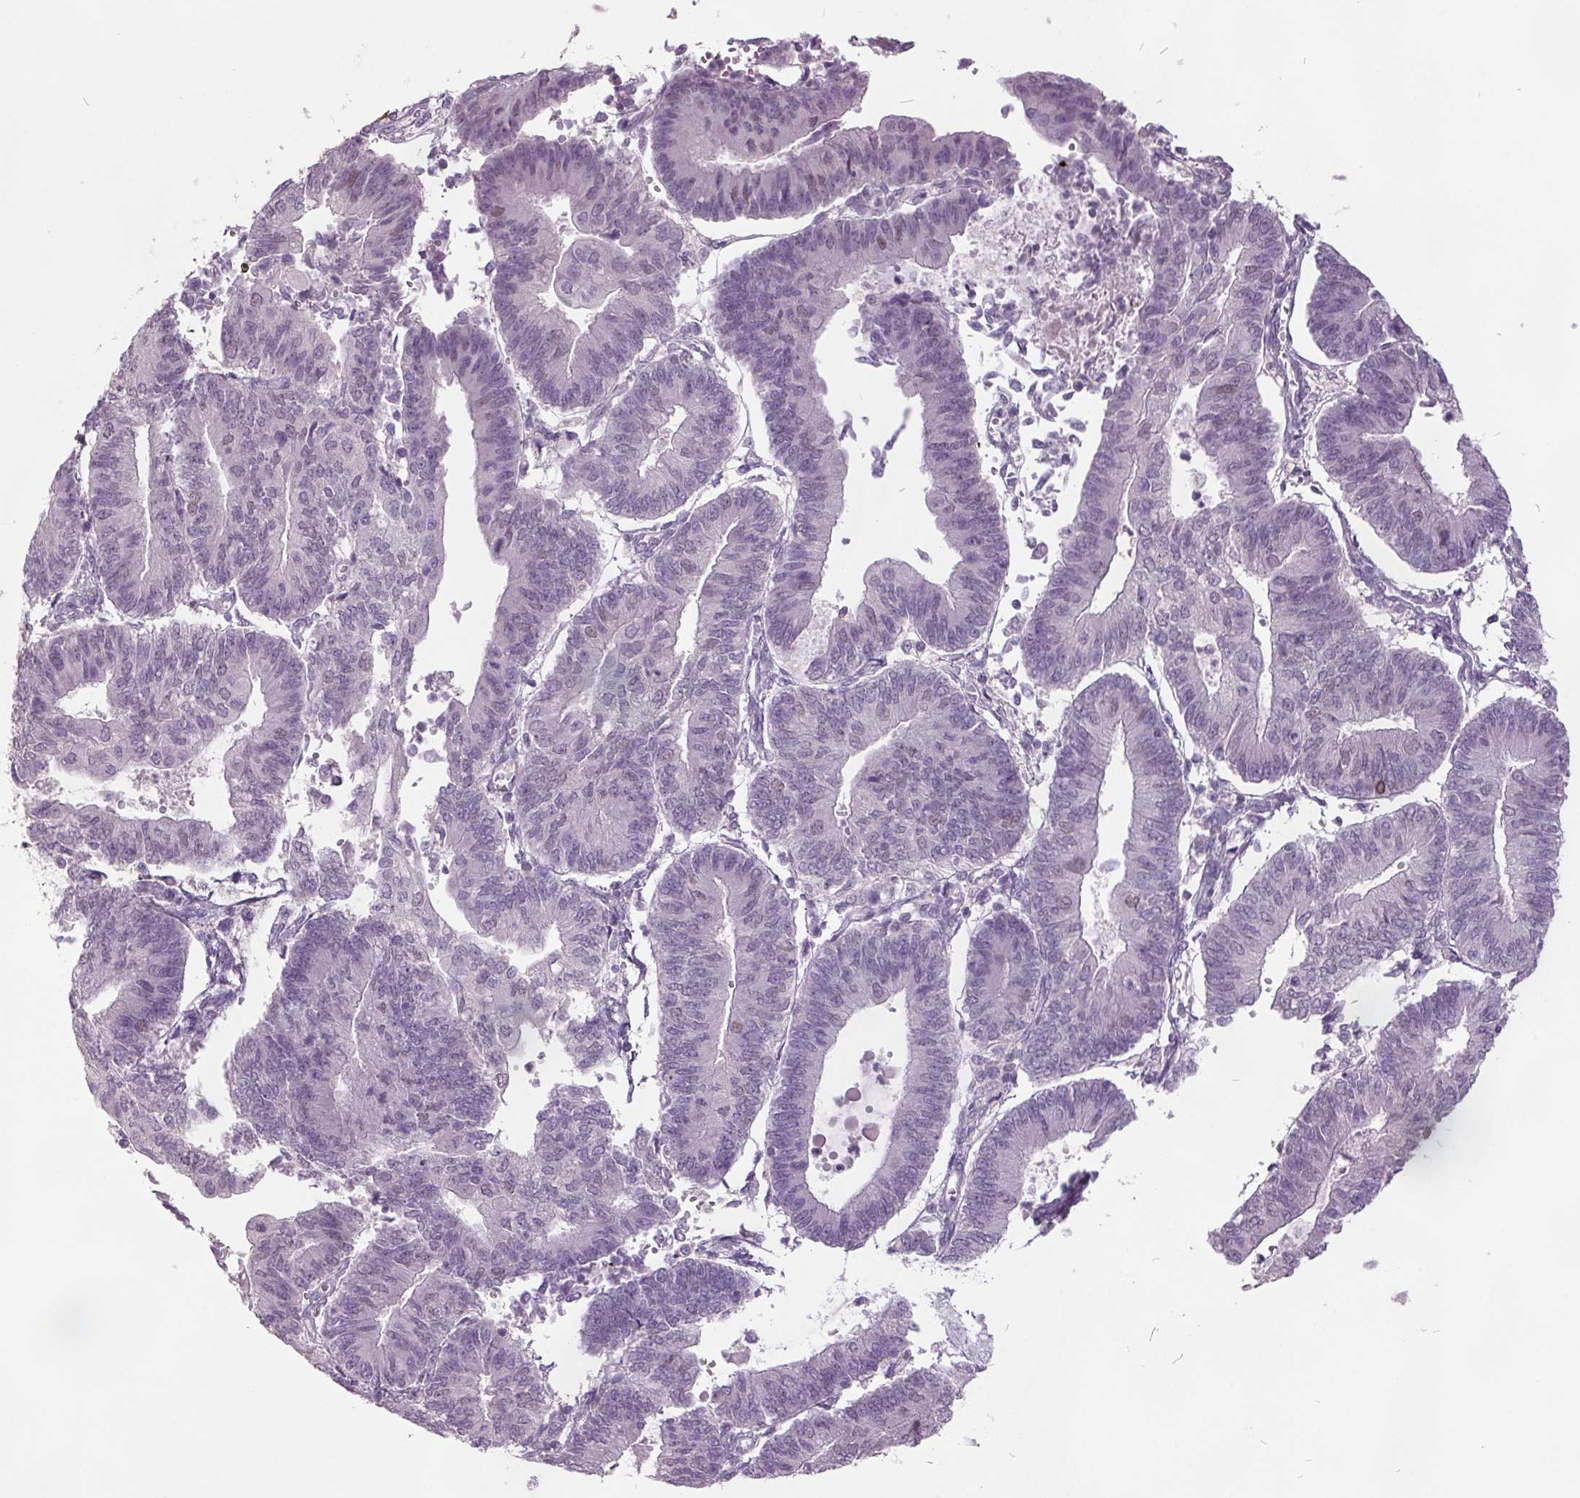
{"staining": {"intensity": "negative", "quantity": "none", "location": "none"}, "tissue": "endometrial cancer", "cell_type": "Tumor cells", "image_type": "cancer", "snomed": [{"axis": "morphology", "description": "Adenocarcinoma, NOS"}, {"axis": "topography", "description": "Endometrium"}], "caption": "IHC of human endometrial adenocarcinoma displays no expression in tumor cells.", "gene": "C2orf16", "patient": {"sex": "female", "age": 65}}